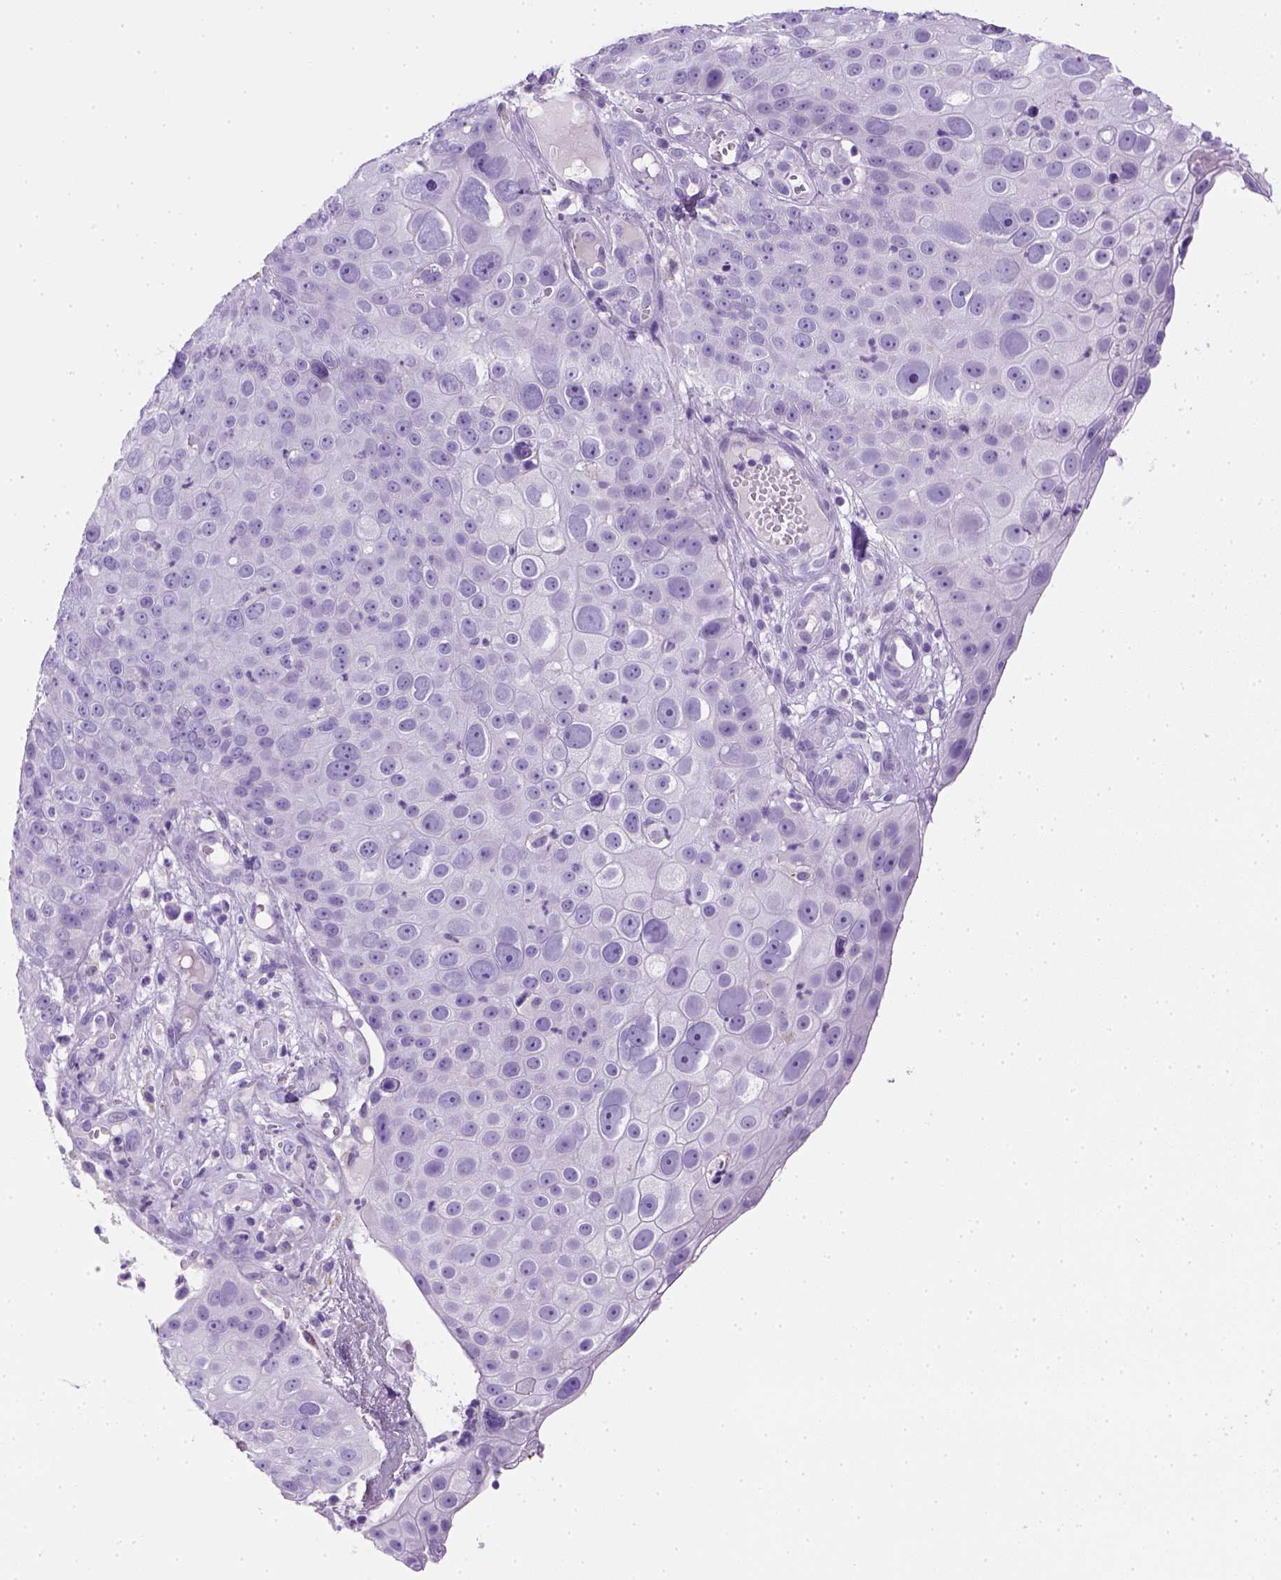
{"staining": {"intensity": "negative", "quantity": "none", "location": "none"}, "tissue": "skin cancer", "cell_type": "Tumor cells", "image_type": "cancer", "snomed": [{"axis": "morphology", "description": "Squamous cell carcinoma, NOS"}, {"axis": "topography", "description": "Skin"}], "caption": "The immunohistochemistry image has no significant expression in tumor cells of skin squamous cell carcinoma tissue.", "gene": "KRT71", "patient": {"sex": "male", "age": 71}}